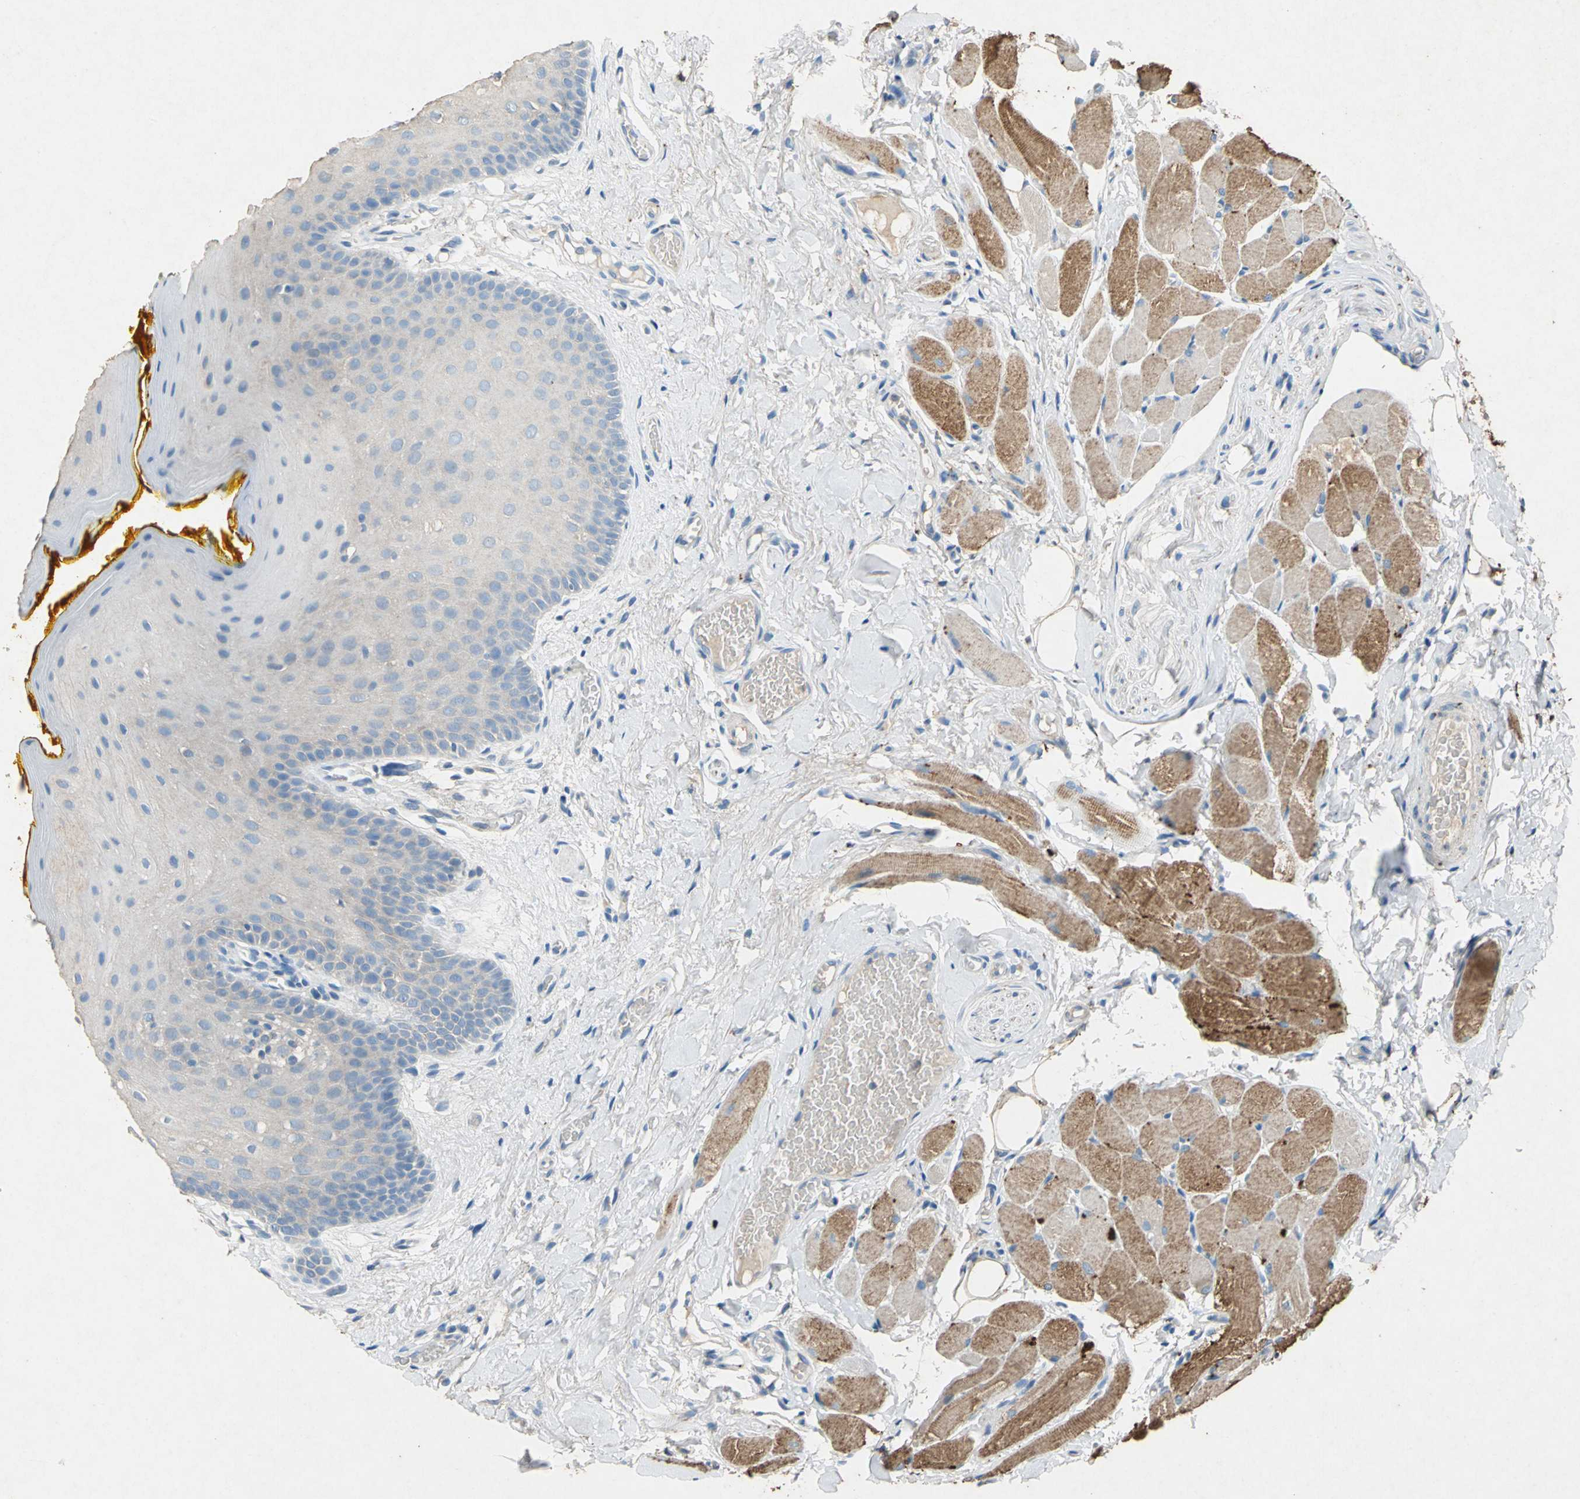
{"staining": {"intensity": "weak", "quantity": "25%-75%", "location": "cytoplasmic/membranous"}, "tissue": "oral mucosa", "cell_type": "Squamous epithelial cells", "image_type": "normal", "snomed": [{"axis": "morphology", "description": "Normal tissue, NOS"}, {"axis": "topography", "description": "Oral tissue"}], "caption": "About 25%-75% of squamous epithelial cells in unremarkable human oral mucosa show weak cytoplasmic/membranous protein expression as visualized by brown immunohistochemical staining.", "gene": "ADAMTS5", "patient": {"sex": "male", "age": 54}}